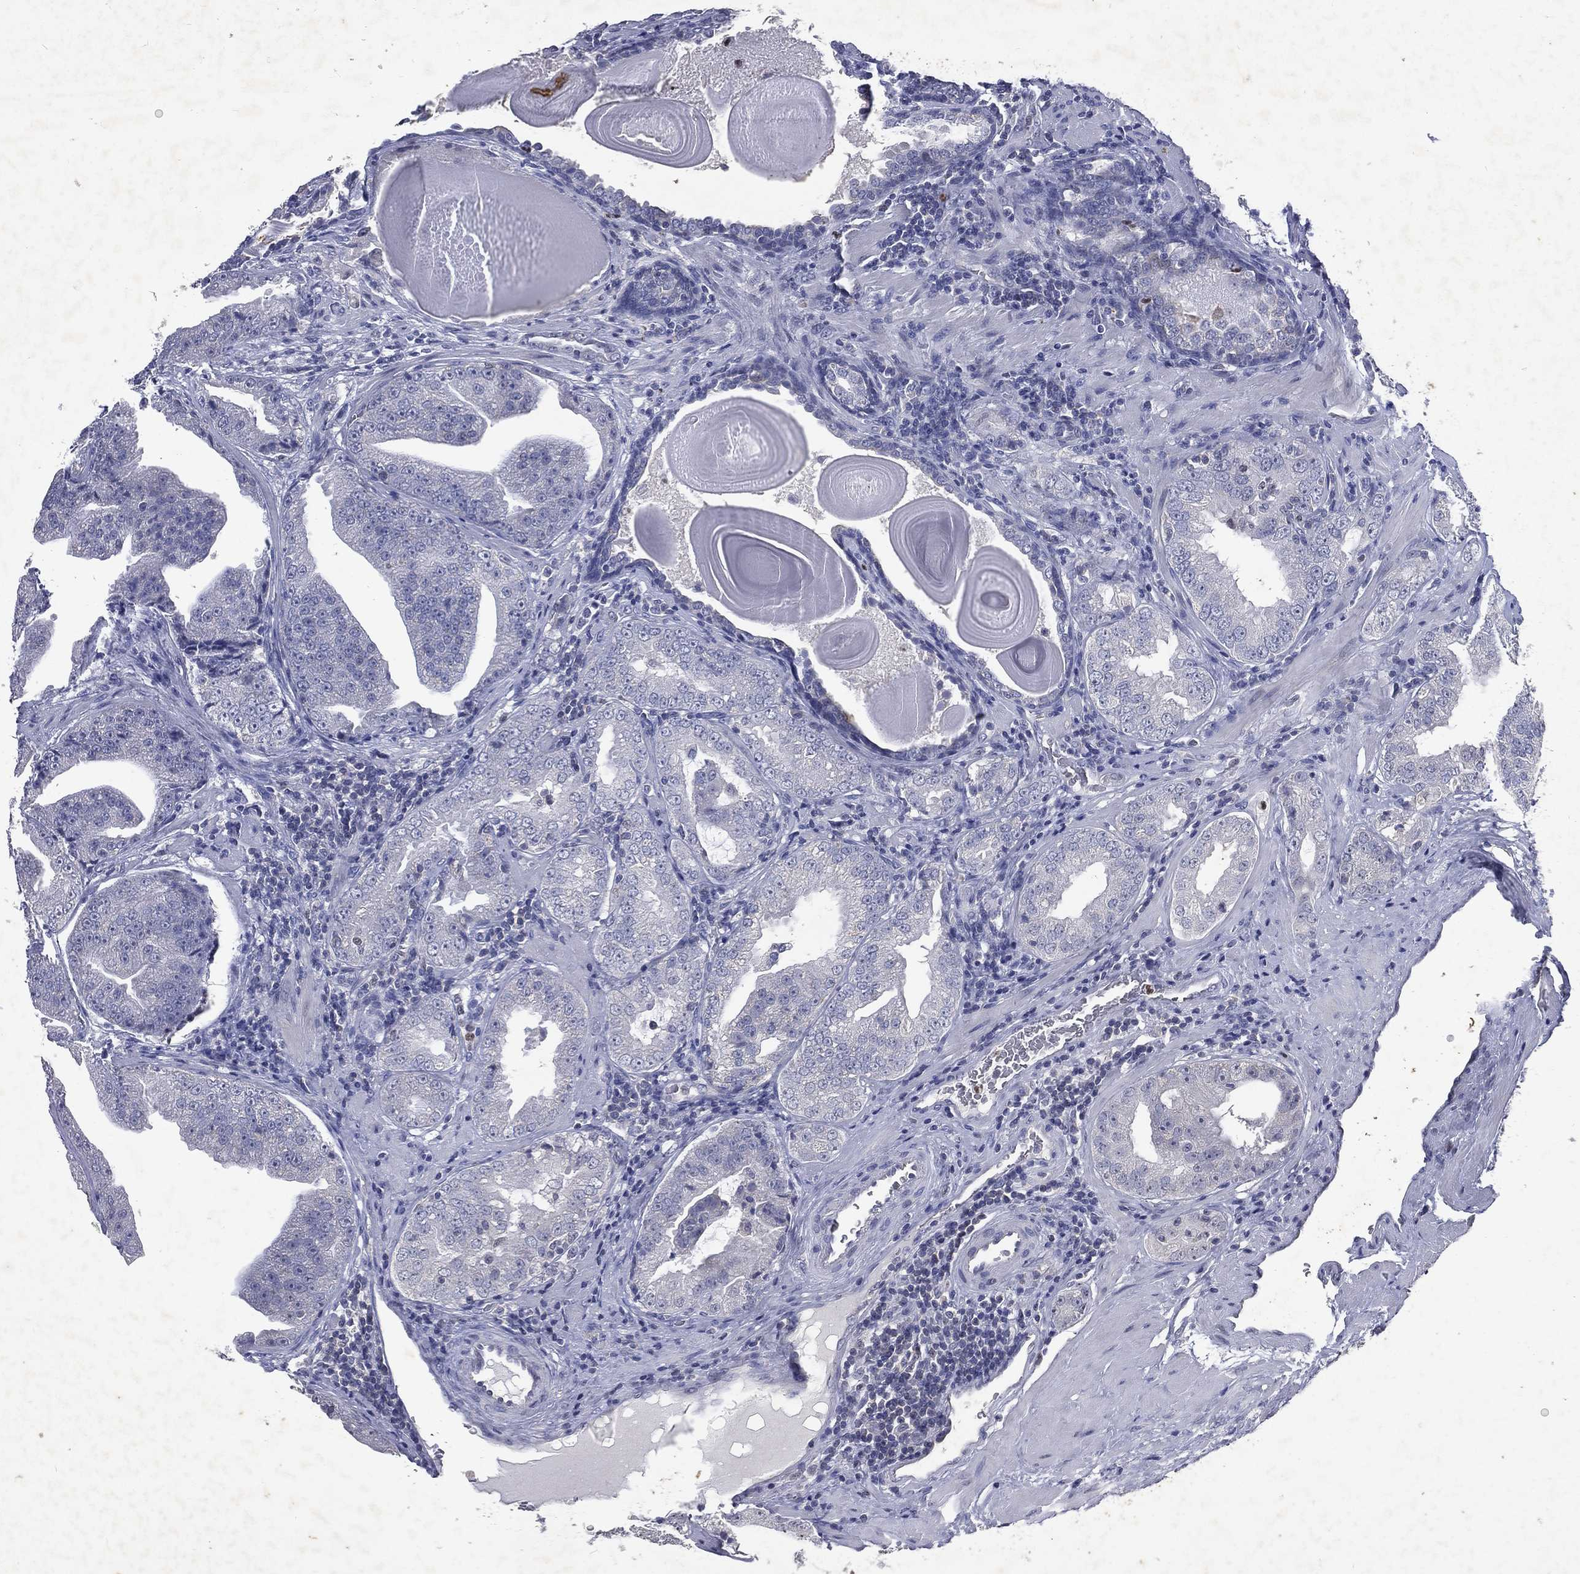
{"staining": {"intensity": "negative", "quantity": "none", "location": "none"}, "tissue": "prostate cancer", "cell_type": "Tumor cells", "image_type": "cancer", "snomed": [{"axis": "morphology", "description": "Adenocarcinoma, Low grade"}, {"axis": "topography", "description": "Prostate"}], "caption": "Tumor cells show no significant staining in prostate cancer.", "gene": "SLC34A2", "patient": {"sex": "male", "age": 62}}